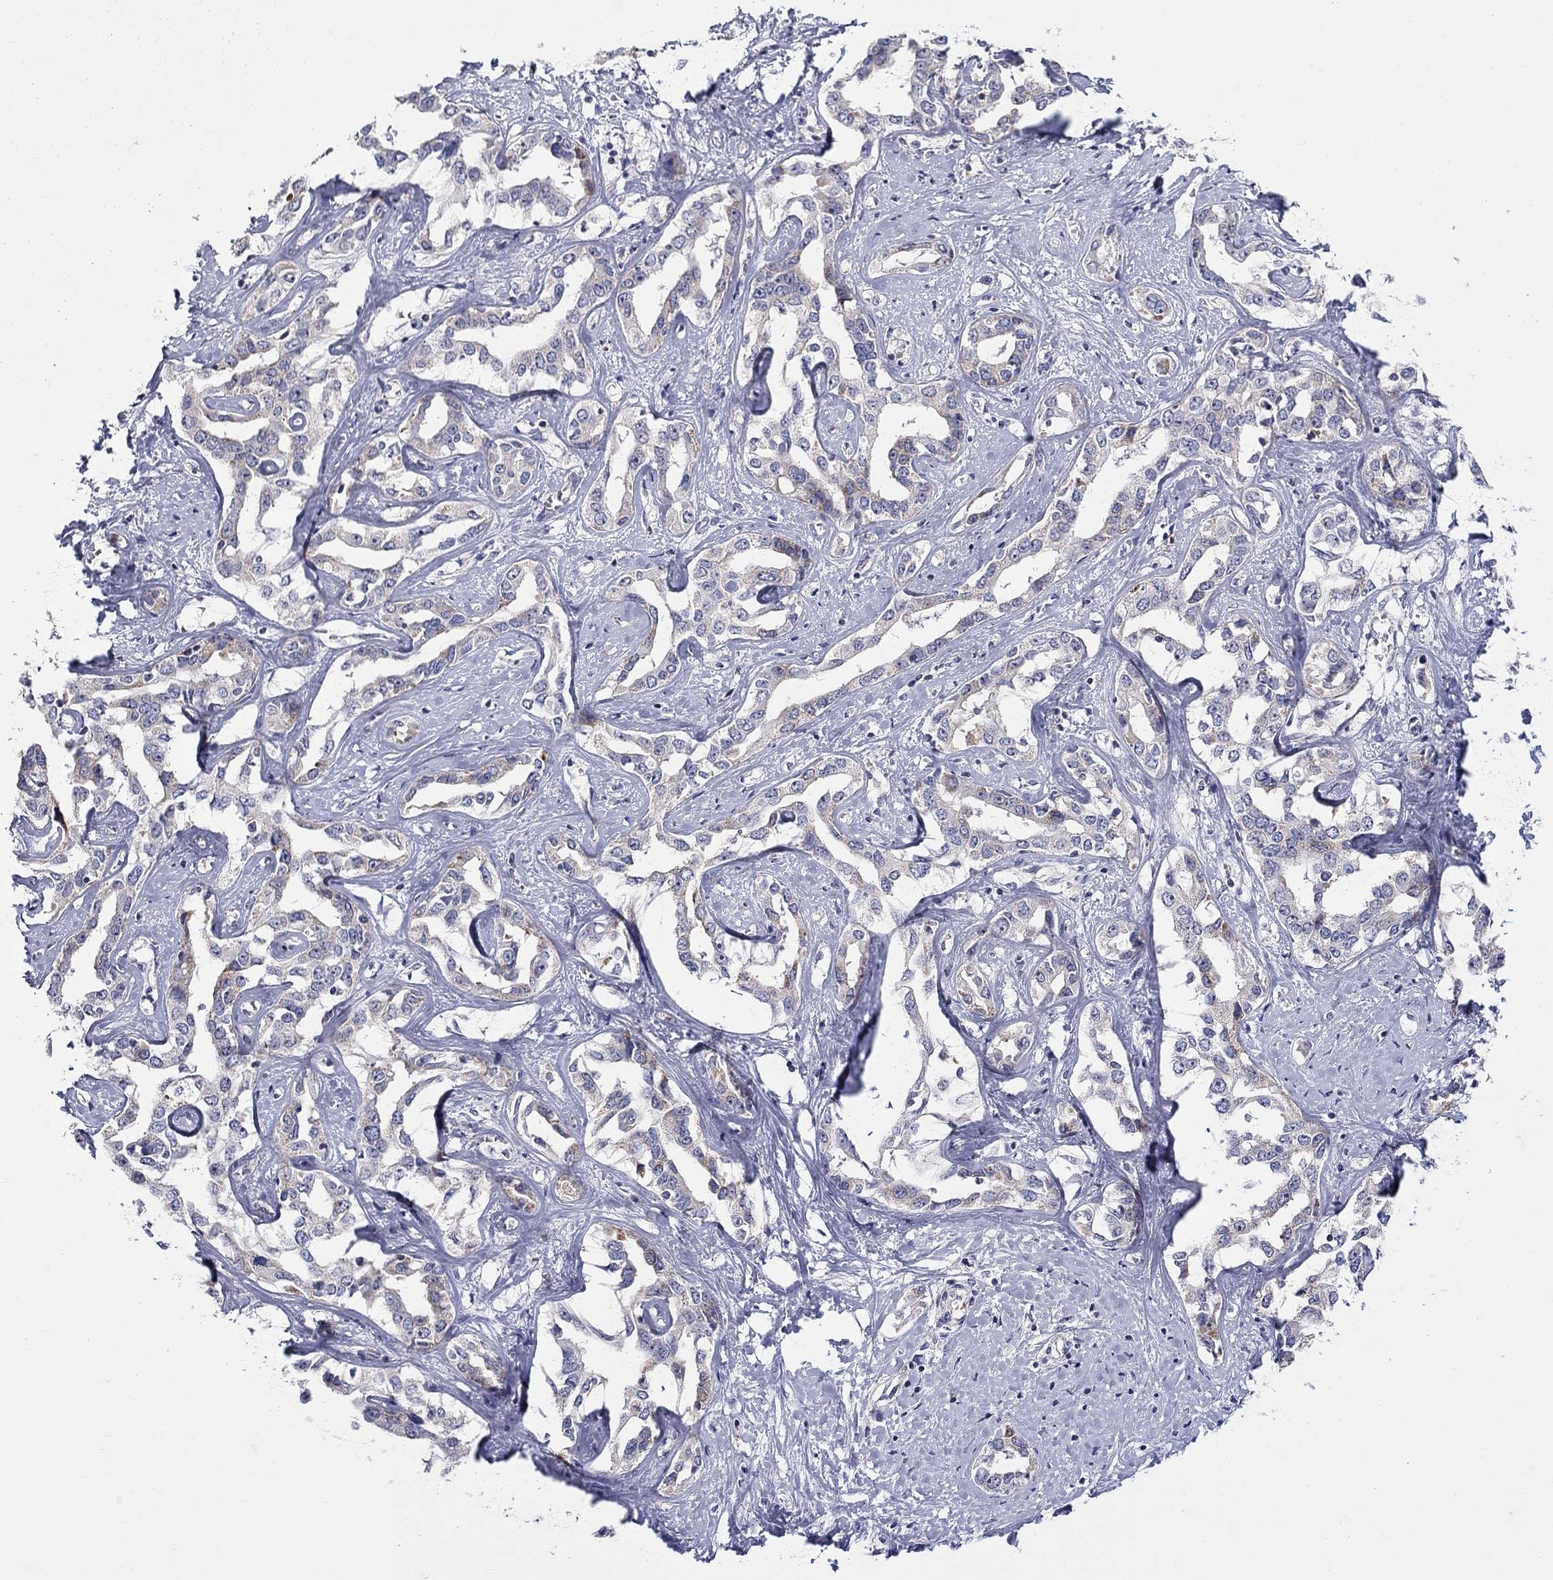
{"staining": {"intensity": "weak", "quantity": "<25%", "location": "cytoplasmic/membranous"}, "tissue": "liver cancer", "cell_type": "Tumor cells", "image_type": "cancer", "snomed": [{"axis": "morphology", "description": "Cholangiocarcinoma"}, {"axis": "topography", "description": "Liver"}], "caption": "Tumor cells show no significant protein expression in cholangiocarcinoma (liver). (IHC, brightfield microscopy, high magnification).", "gene": "HMX2", "patient": {"sex": "male", "age": 59}}